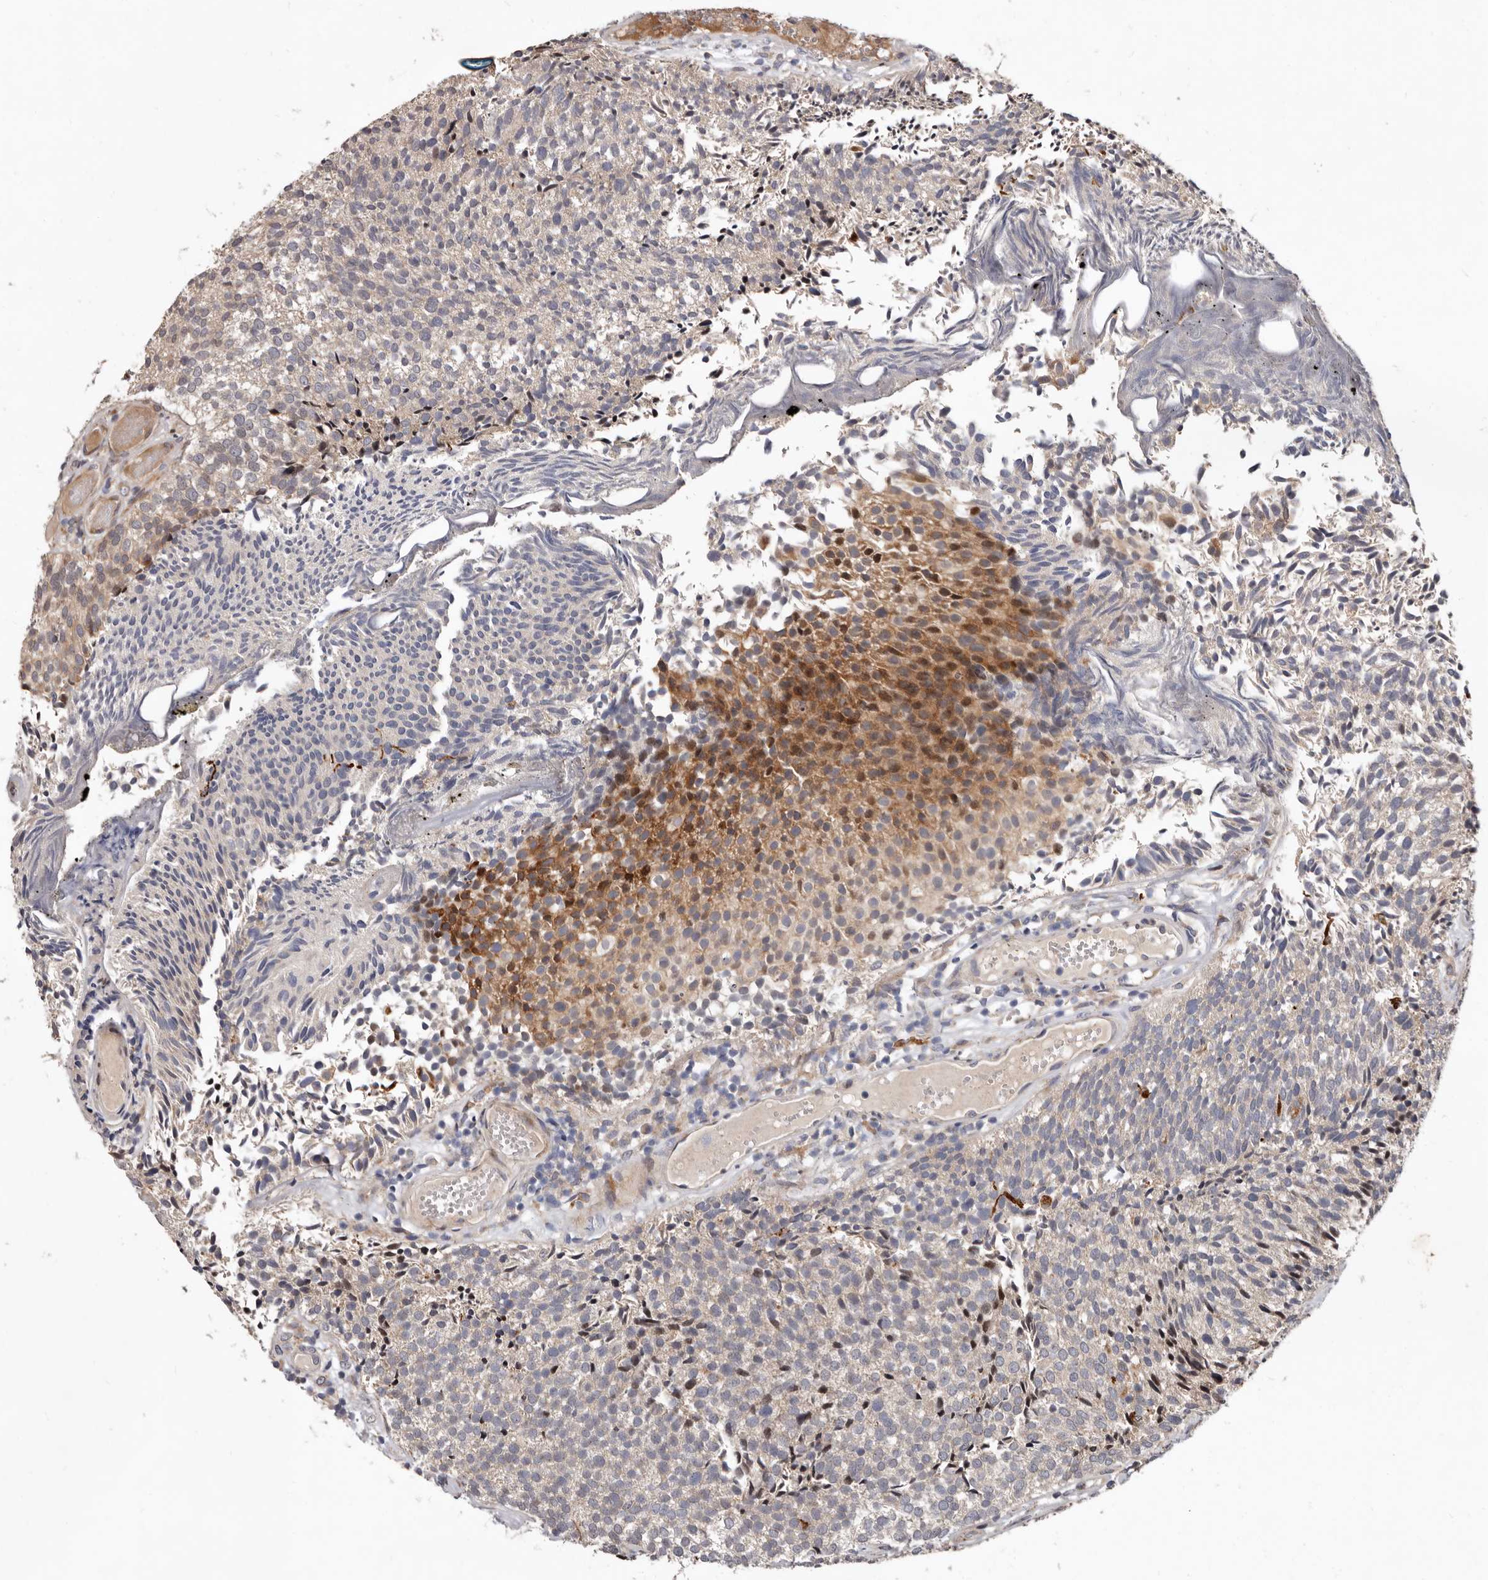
{"staining": {"intensity": "moderate", "quantity": "<25%", "location": "cytoplasmic/membranous,nuclear"}, "tissue": "urothelial cancer", "cell_type": "Tumor cells", "image_type": "cancer", "snomed": [{"axis": "morphology", "description": "Urothelial carcinoma, Low grade"}, {"axis": "topography", "description": "Urinary bladder"}], "caption": "Urothelial cancer stained with DAB immunohistochemistry (IHC) reveals low levels of moderate cytoplasmic/membranous and nuclear staining in about <25% of tumor cells. (DAB (3,3'-diaminobenzidine) IHC with brightfield microscopy, high magnification).", "gene": "WEE2", "patient": {"sex": "male", "age": 86}}